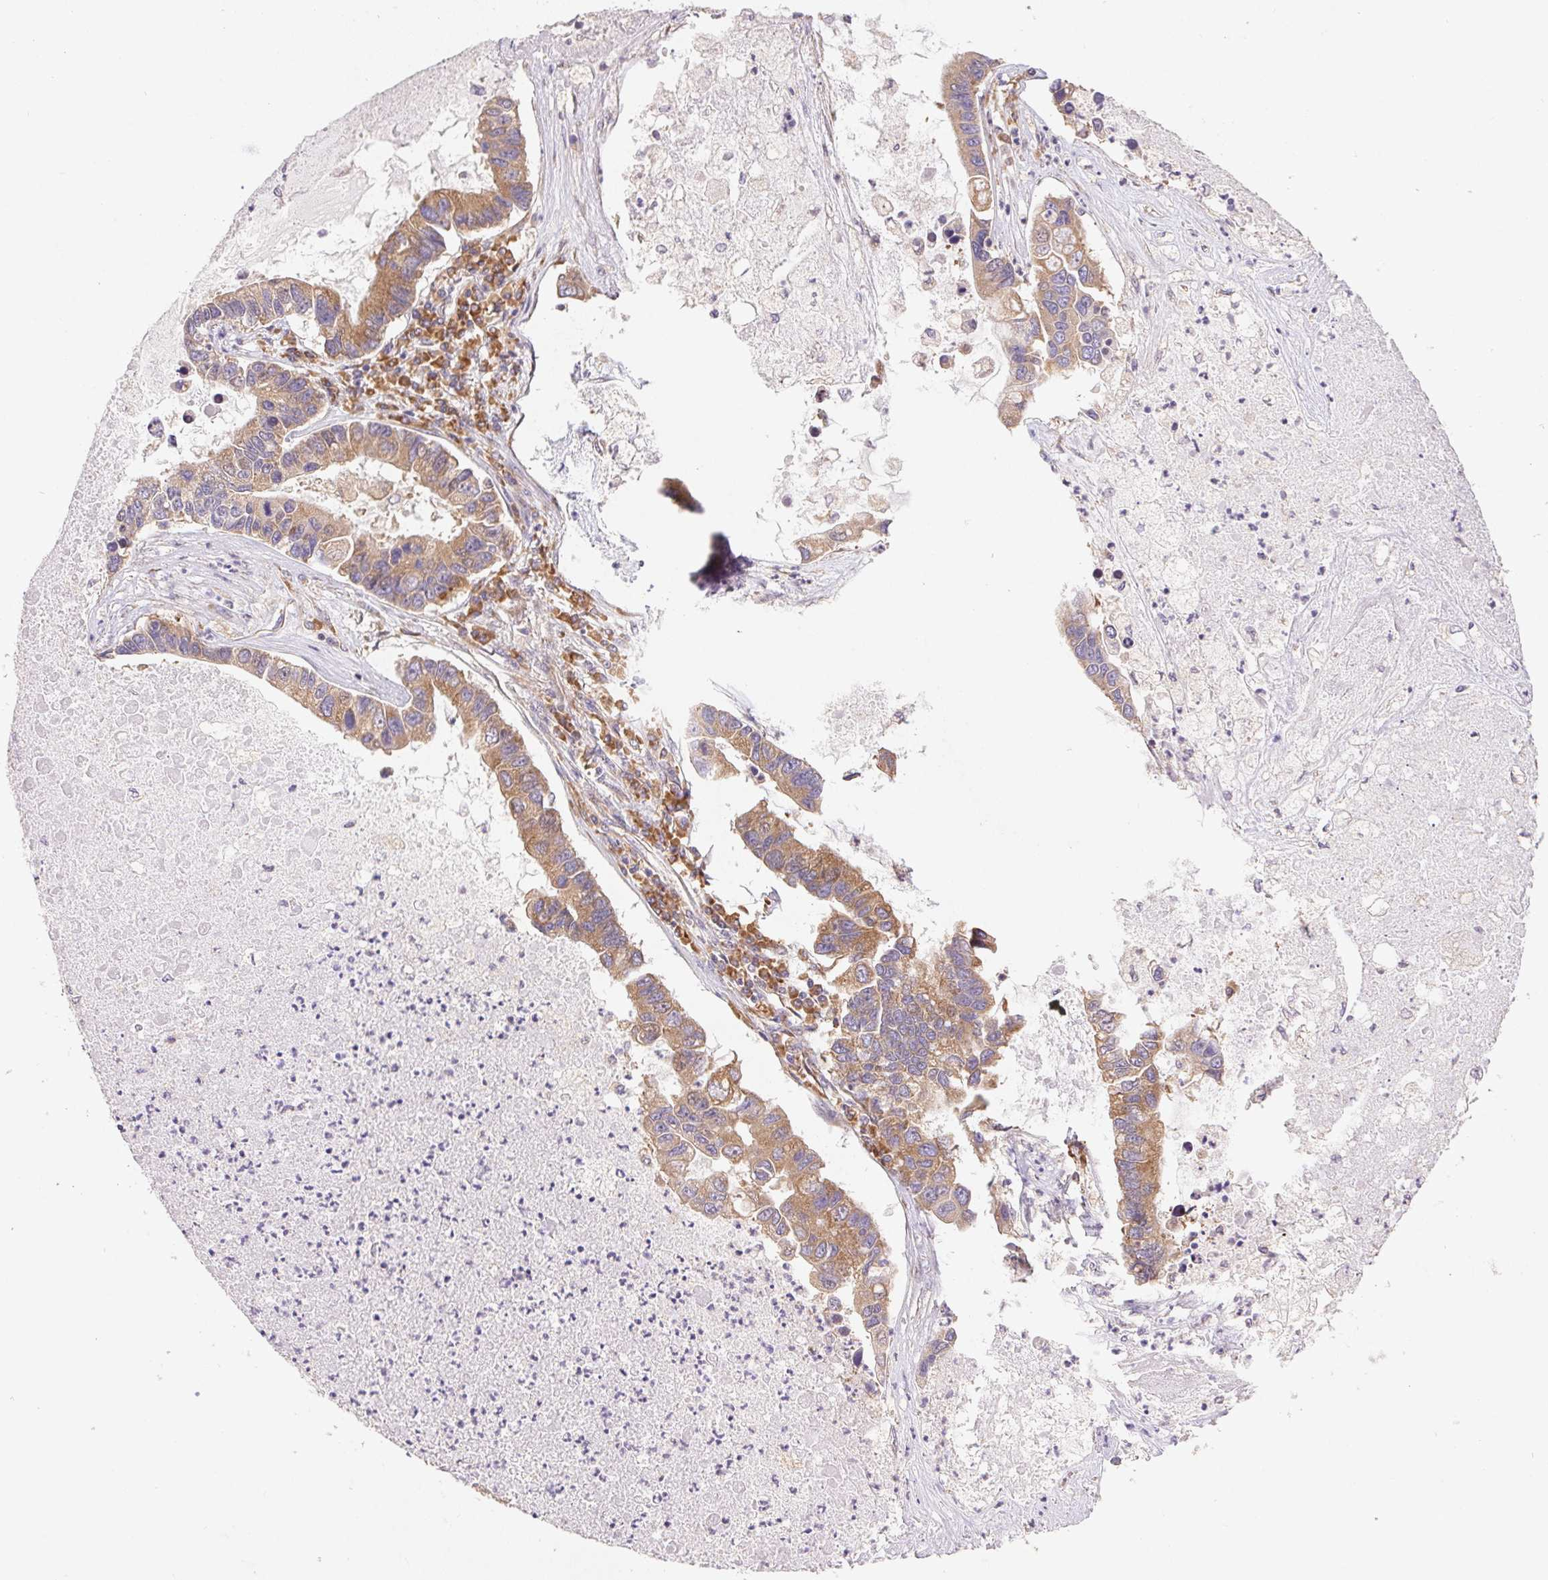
{"staining": {"intensity": "moderate", "quantity": ">75%", "location": "cytoplasmic/membranous"}, "tissue": "lung cancer", "cell_type": "Tumor cells", "image_type": "cancer", "snomed": [{"axis": "morphology", "description": "Adenocarcinoma, NOS"}, {"axis": "topography", "description": "Bronchus"}, {"axis": "topography", "description": "Lung"}], "caption": "Approximately >75% of tumor cells in lung cancer reveal moderate cytoplasmic/membranous protein positivity as visualized by brown immunohistochemical staining.", "gene": "RPL27A", "patient": {"sex": "female", "age": 51}}